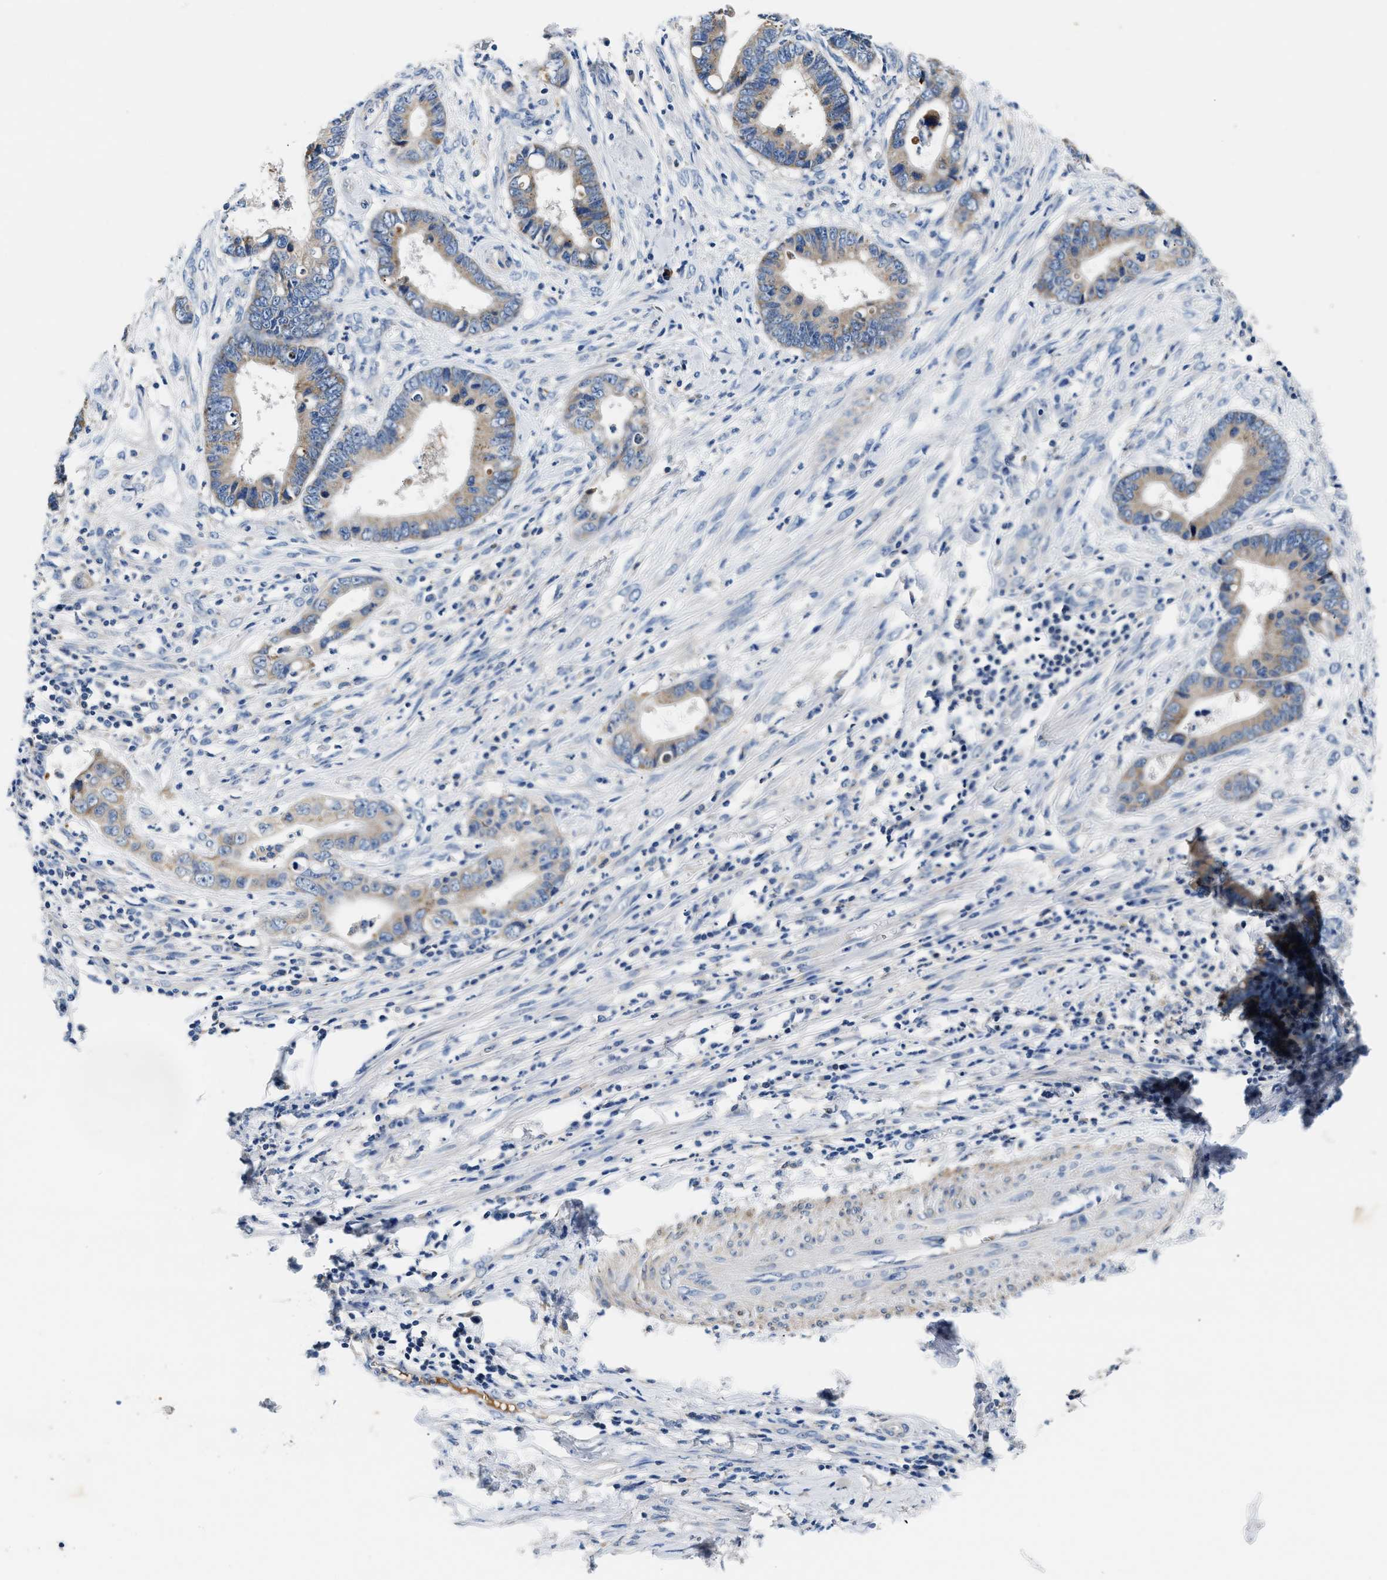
{"staining": {"intensity": "weak", "quantity": "<25%", "location": "cytoplasmic/membranous"}, "tissue": "cervical cancer", "cell_type": "Tumor cells", "image_type": "cancer", "snomed": [{"axis": "morphology", "description": "Adenocarcinoma, NOS"}, {"axis": "topography", "description": "Cervix"}], "caption": "Tumor cells show no significant staining in adenocarcinoma (cervical).", "gene": "TUT7", "patient": {"sex": "female", "age": 44}}